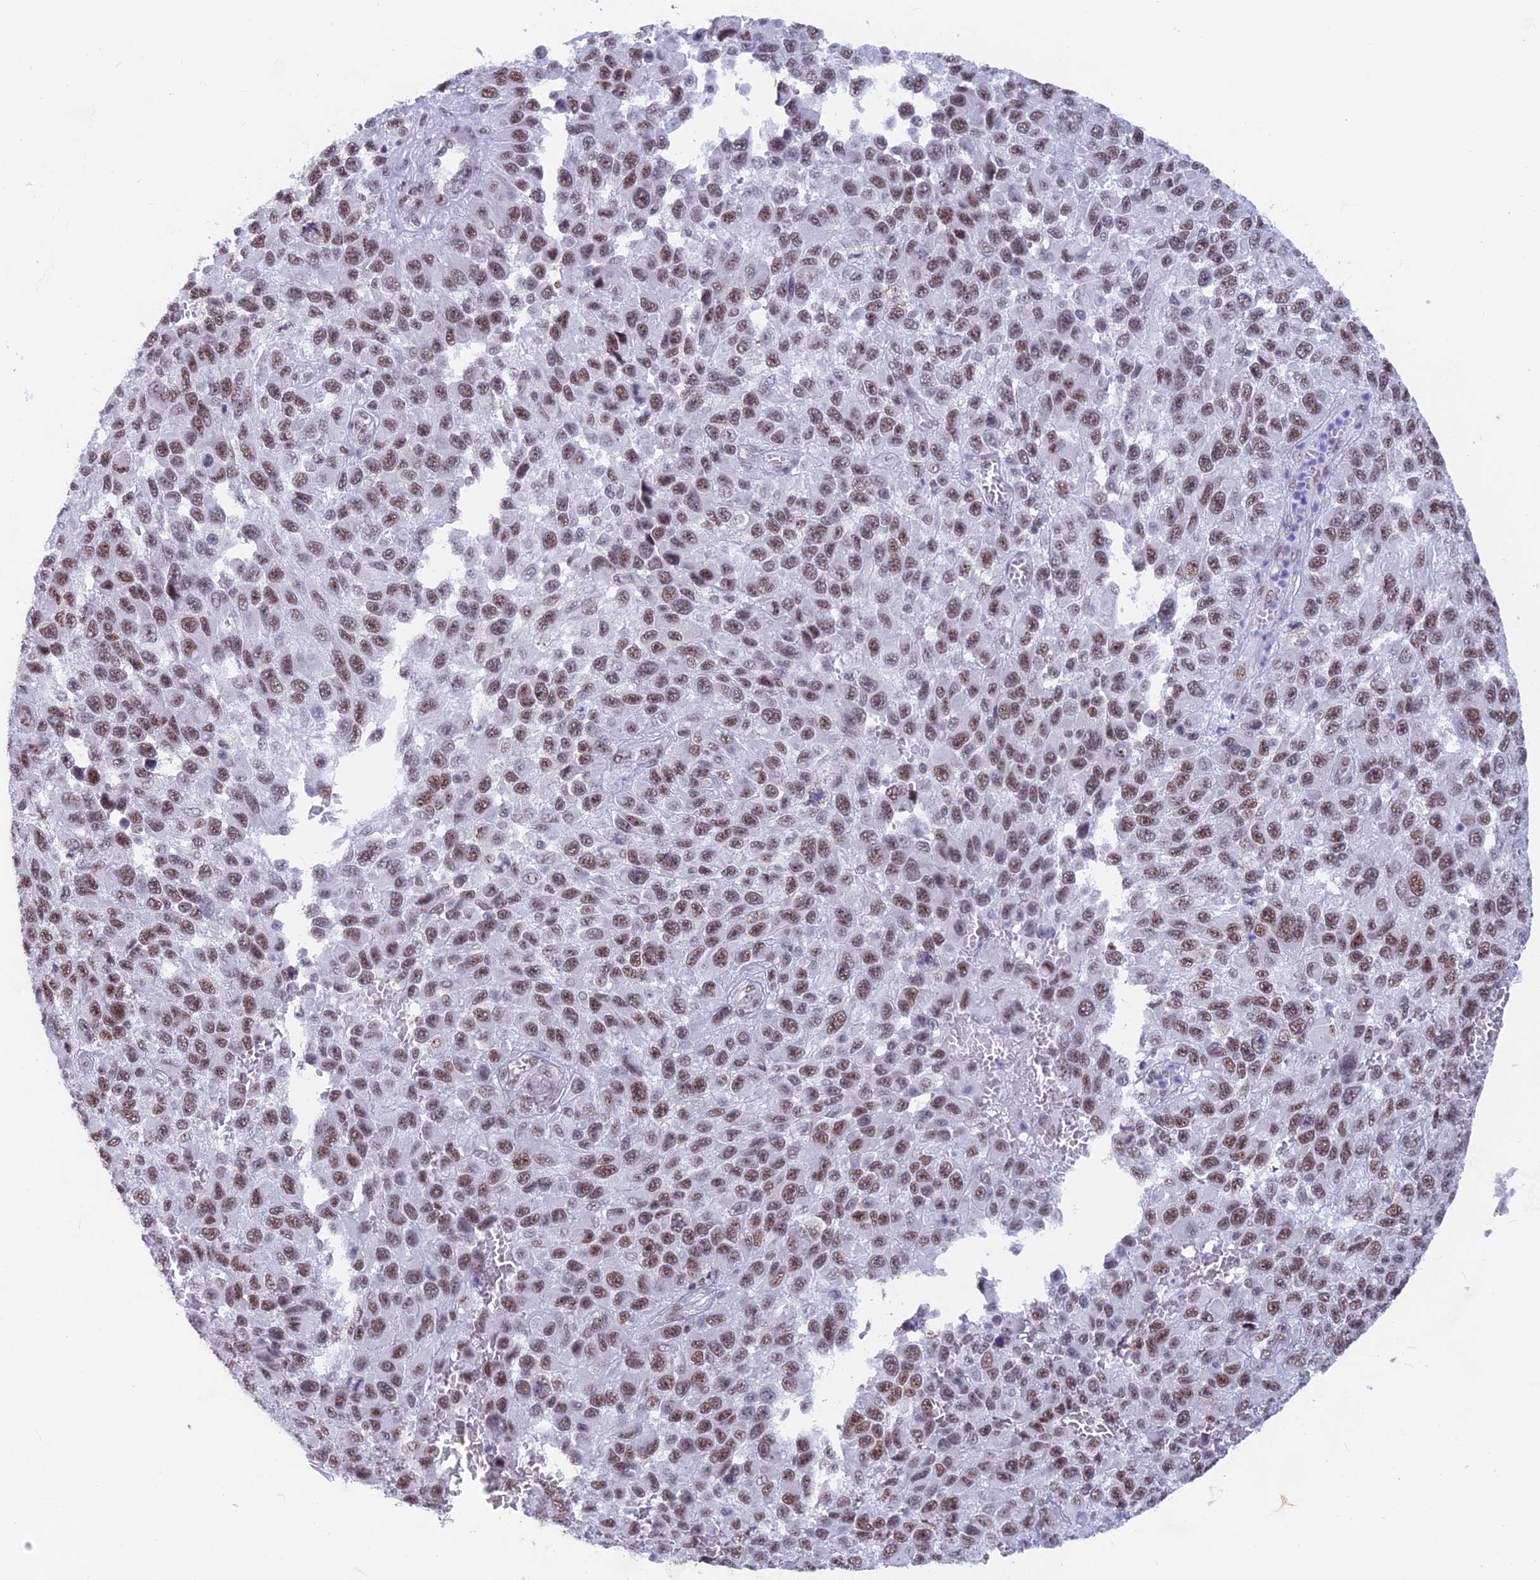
{"staining": {"intensity": "moderate", "quantity": ">75%", "location": "nuclear"}, "tissue": "melanoma", "cell_type": "Tumor cells", "image_type": "cancer", "snomed": [{"axis": "morphology", "description": "Normal tissue, NOS"}, {"axis": "morphology", "description": "Malignant melanoma, NOS"}, {"axis": "topography", "description": "Skin"}], "caption": "Protein staining by IHC reveals moderate nuclear positivity in approximately >75% of tumor cells in melanoma. (DAB (3,3'-diaminobenzidine) = brown stain, brightfield microscopy at high magnification).", "gene": "SRSF5", "patient": {"sex": "female", "age": 96}}